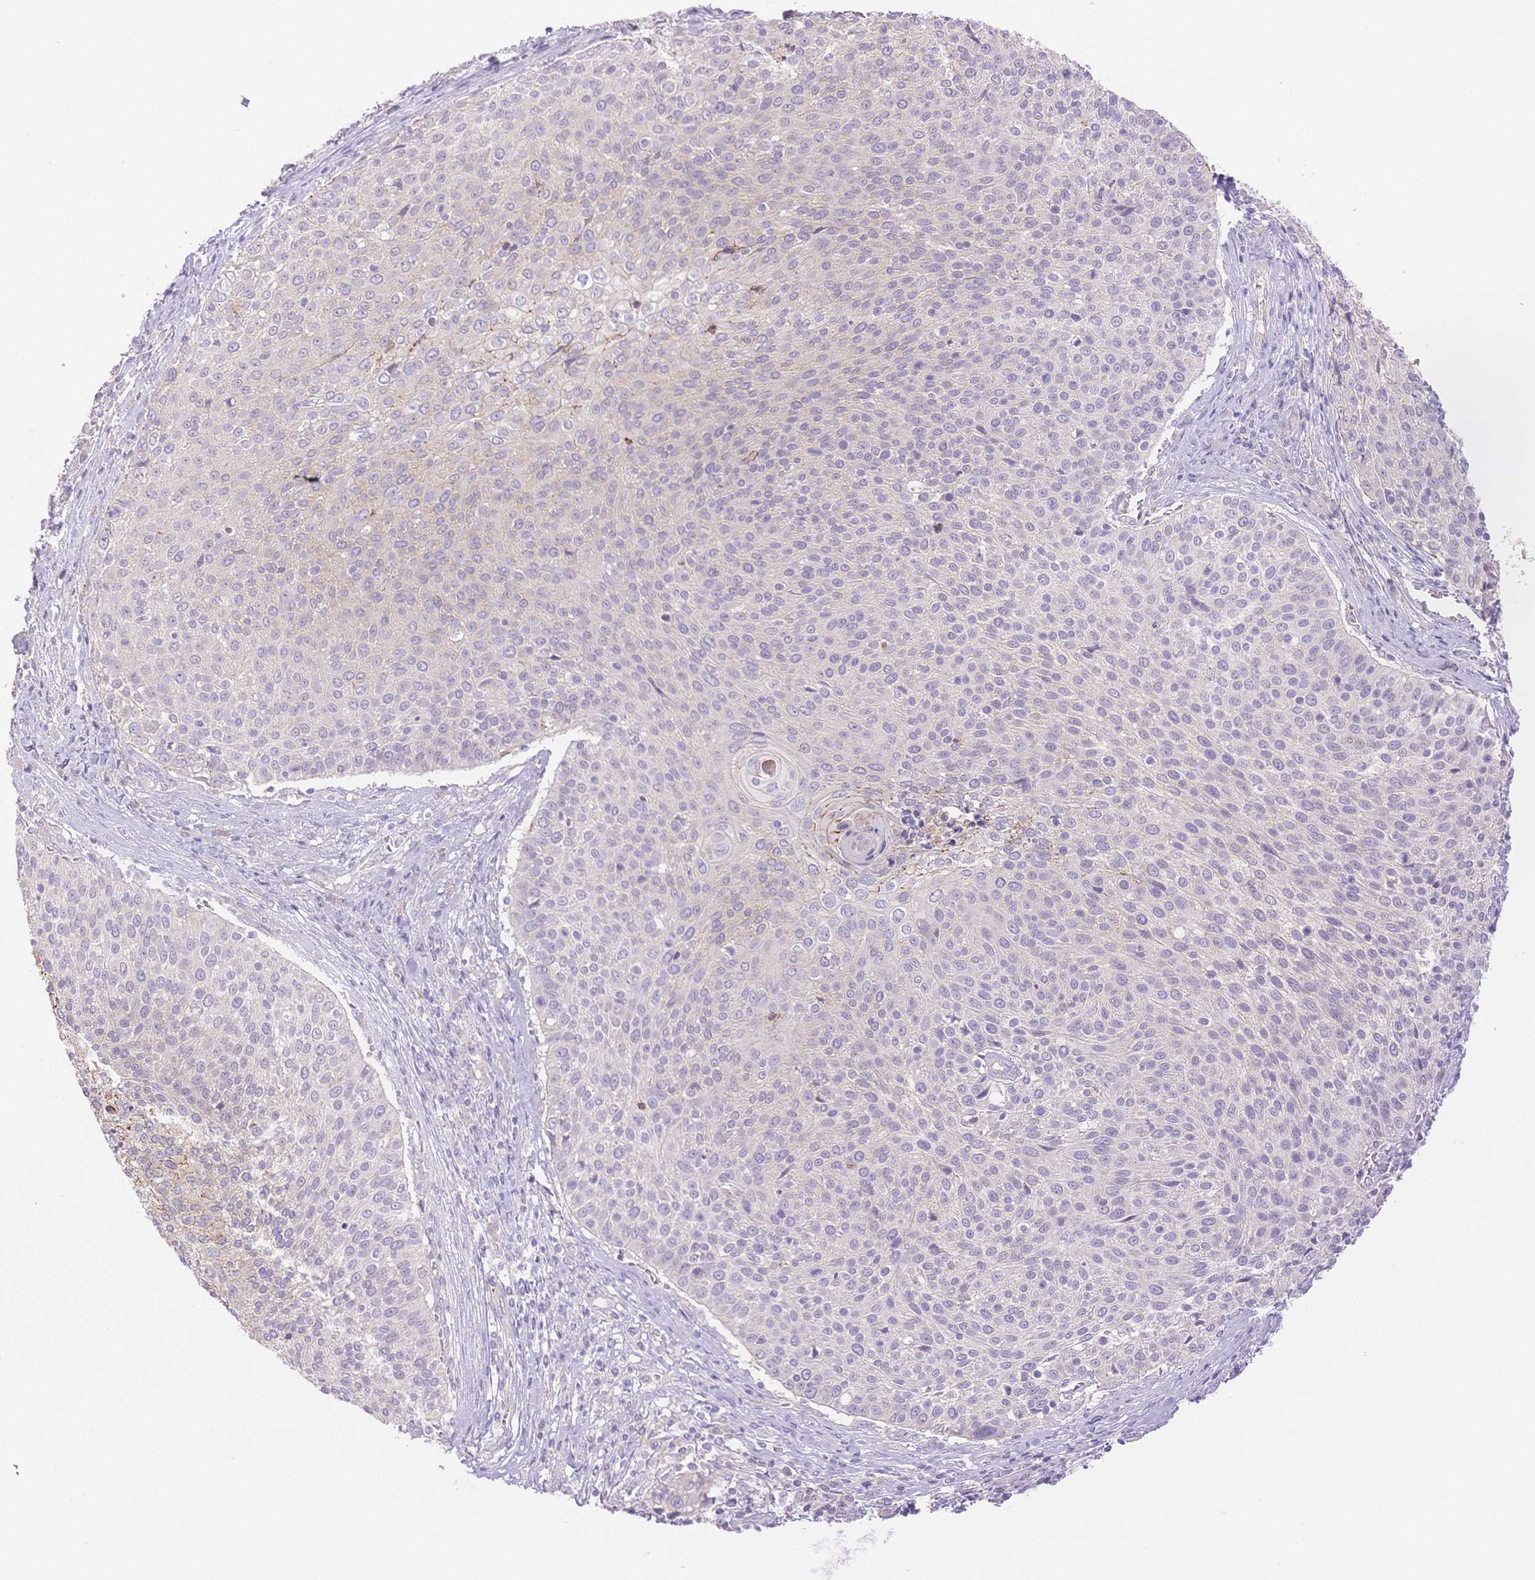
{"staining": {"intensity": "weak", "quantity": "25%-75%", "location": "cytoplasmic/membranous"}, "tissue": "cervical cancer", "cell_type": "Tumor cells", "image_type": "cancer", "snomed": [{"axis": "morphology", "description": "Squamous cell carcinoma, NOS"}, {"axis": "topography", "description": "Cervix"}], "caption": "This is an image of immunohistochemistry staining of cervical cancer (squamous cell carcinoma), which shows weak positivity in the cytoplasmic/membranous of tumor cells.", "gene": "WDR54", "patient": {"sex": "female", "age": 31}}